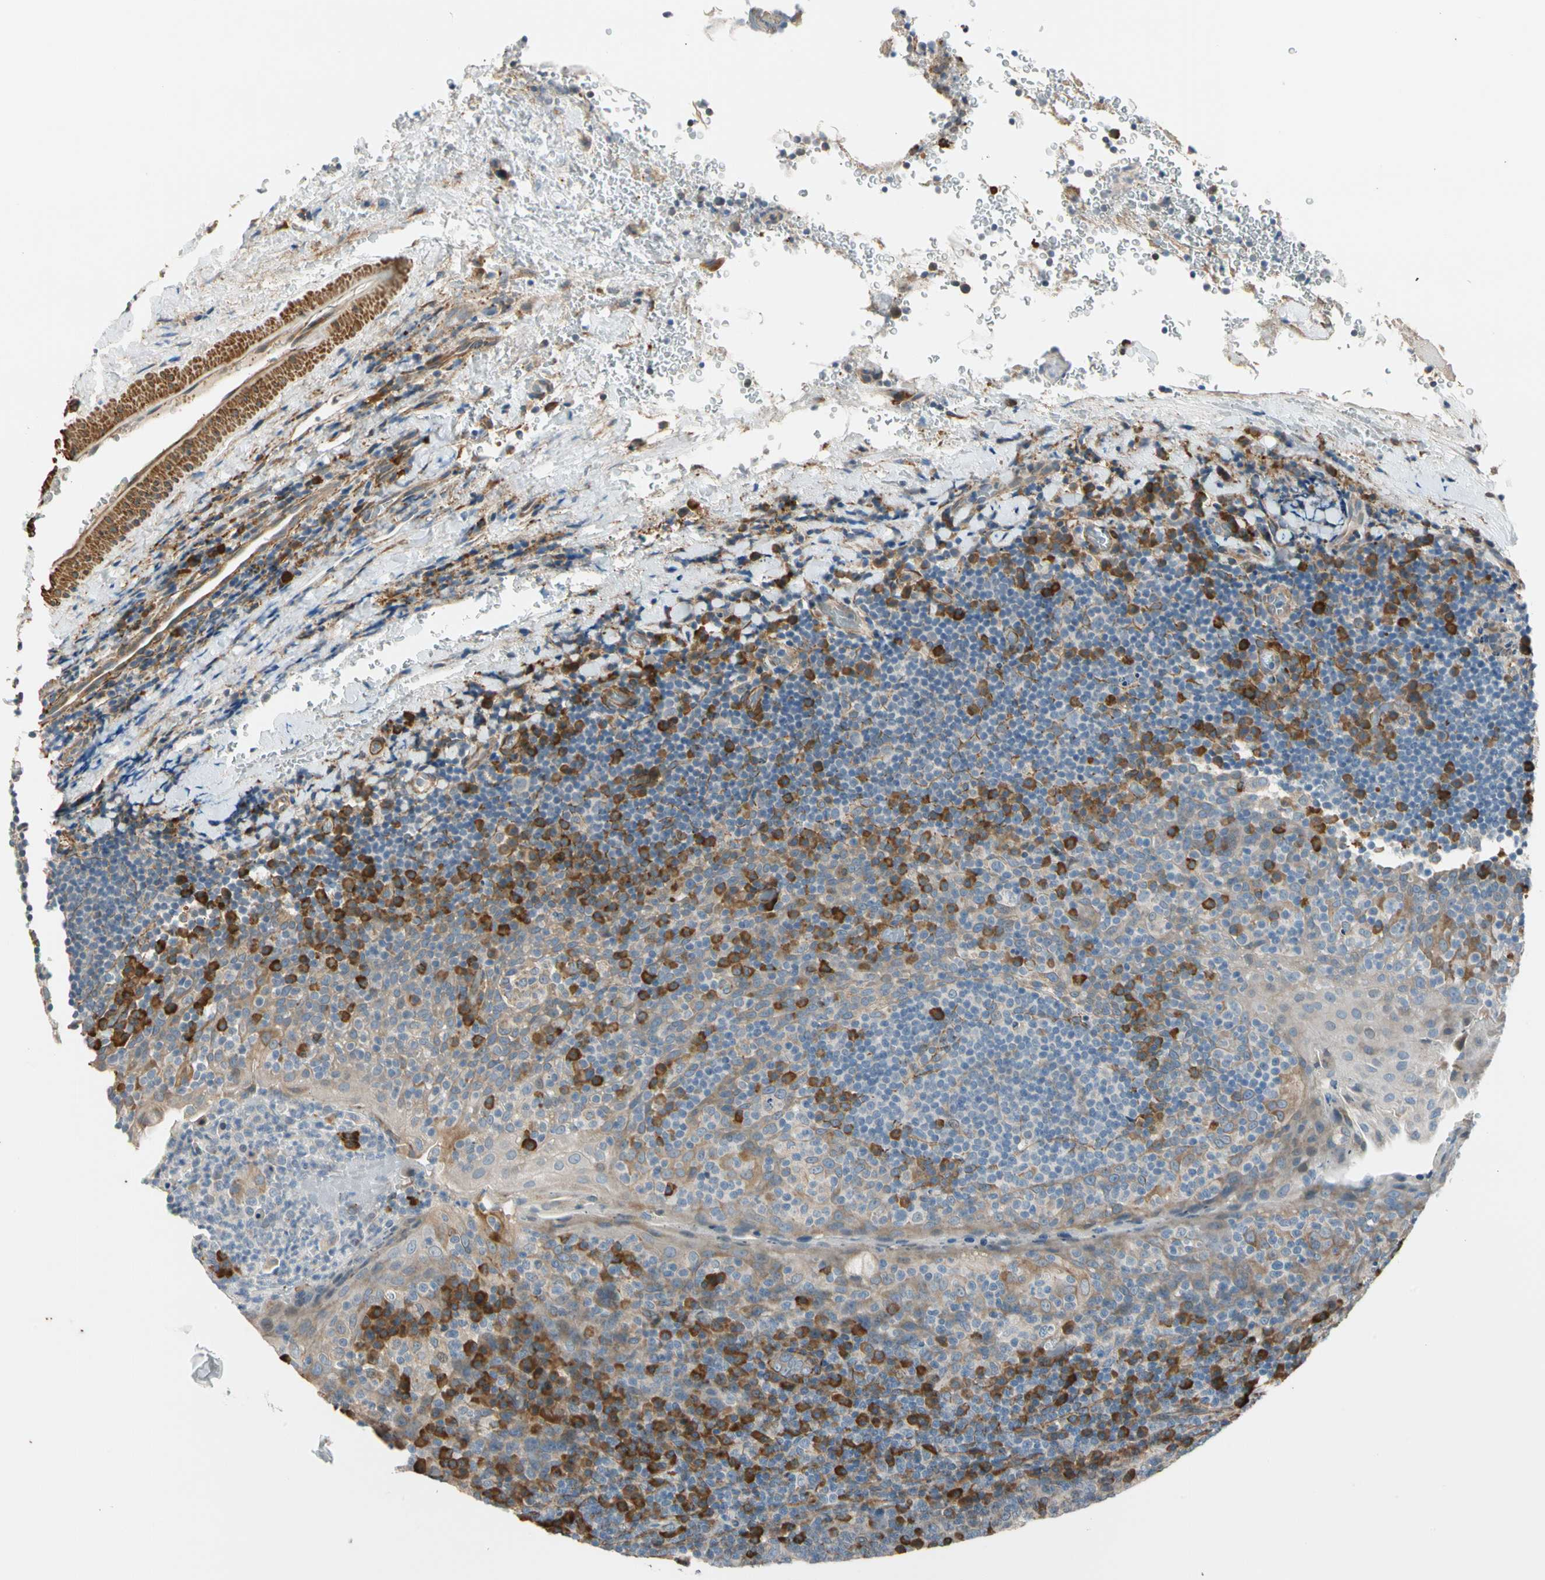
{"staining": {"intensity": "moderate", "quantity": ">75%", "location": "cytoplasmic/membranous"}, "tissue": "tonsil", "cell_type": "Germinal center cells", "image_type": "normal", "snomed": [{"axis": "morphology", "description": "Normal tissue, NOS"}, {"axis": "topography", "description": "Tonsil"}], "caption": "Germinal center cells show medium levels of moderate cytoplasmic/membranous expression in approximately >75% of cells in unremarkable human tonsil. (Stains: DAB in brown, nuclei in blue, Microscopy: brightfield microscopy at high magnification).", "gene": "LIMK2", "patient": {"sex": "male", "age": 17}}